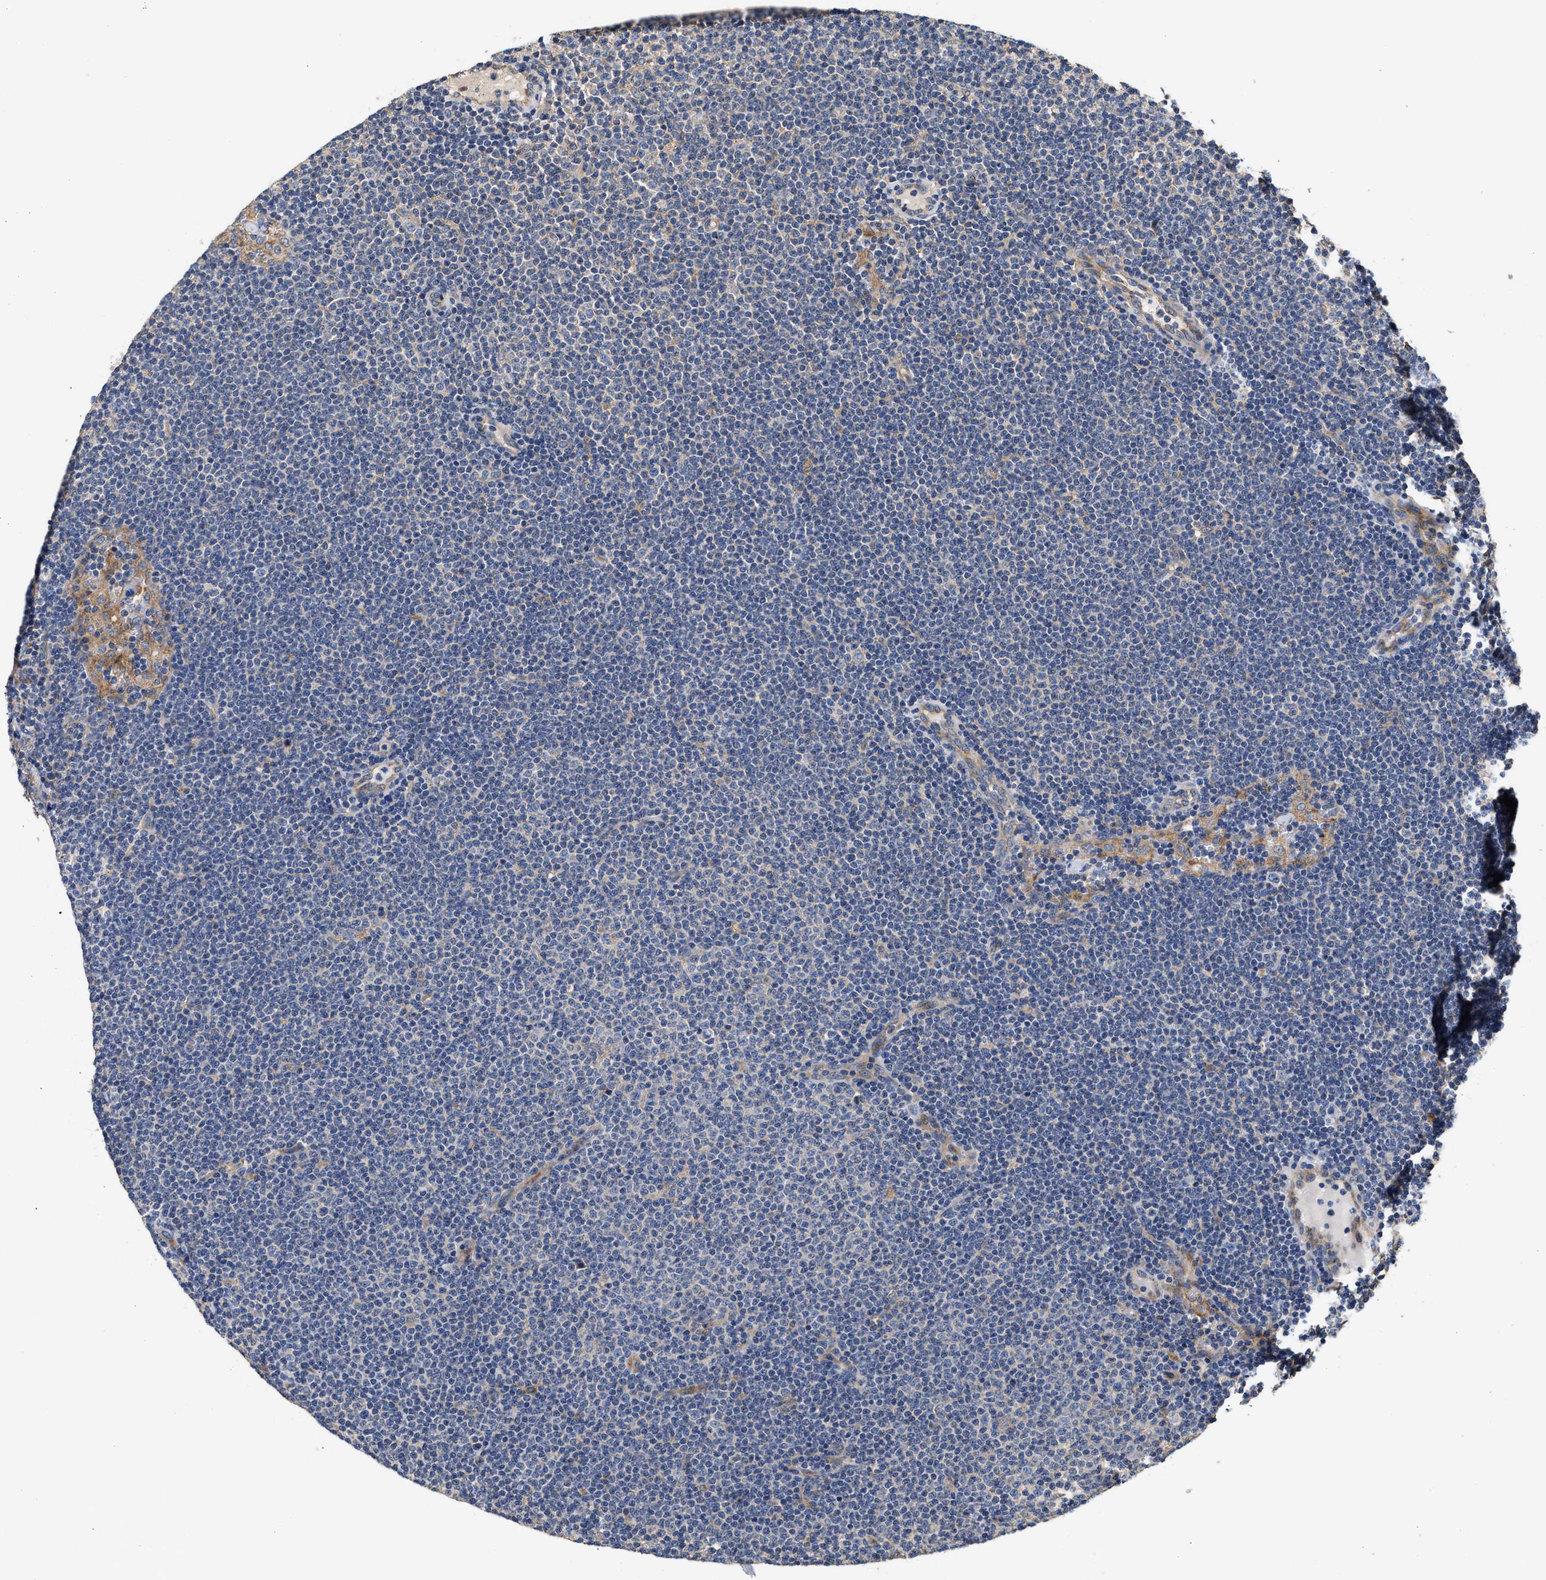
{"staining": {"intensity": "negative", "quantity": "none", "location": "none"}, "tissue": "lymphoma", "cell_type": "Tumor cells", "image_type": "cancer", "snomed": [{"axis": "morphology", "description": "Malignant lymphoma, non-Hodgkin's type, Low grade"}, {"axis": "topography", "description": "Lymph node"}], "caption": "Histopathology image shows no protein staining in tumor cells of low-grade malignant lymphoma, non-Hodgkin's type tissue.", "gene": "KLB", "patient": {"sex": "female", "age": 53}}